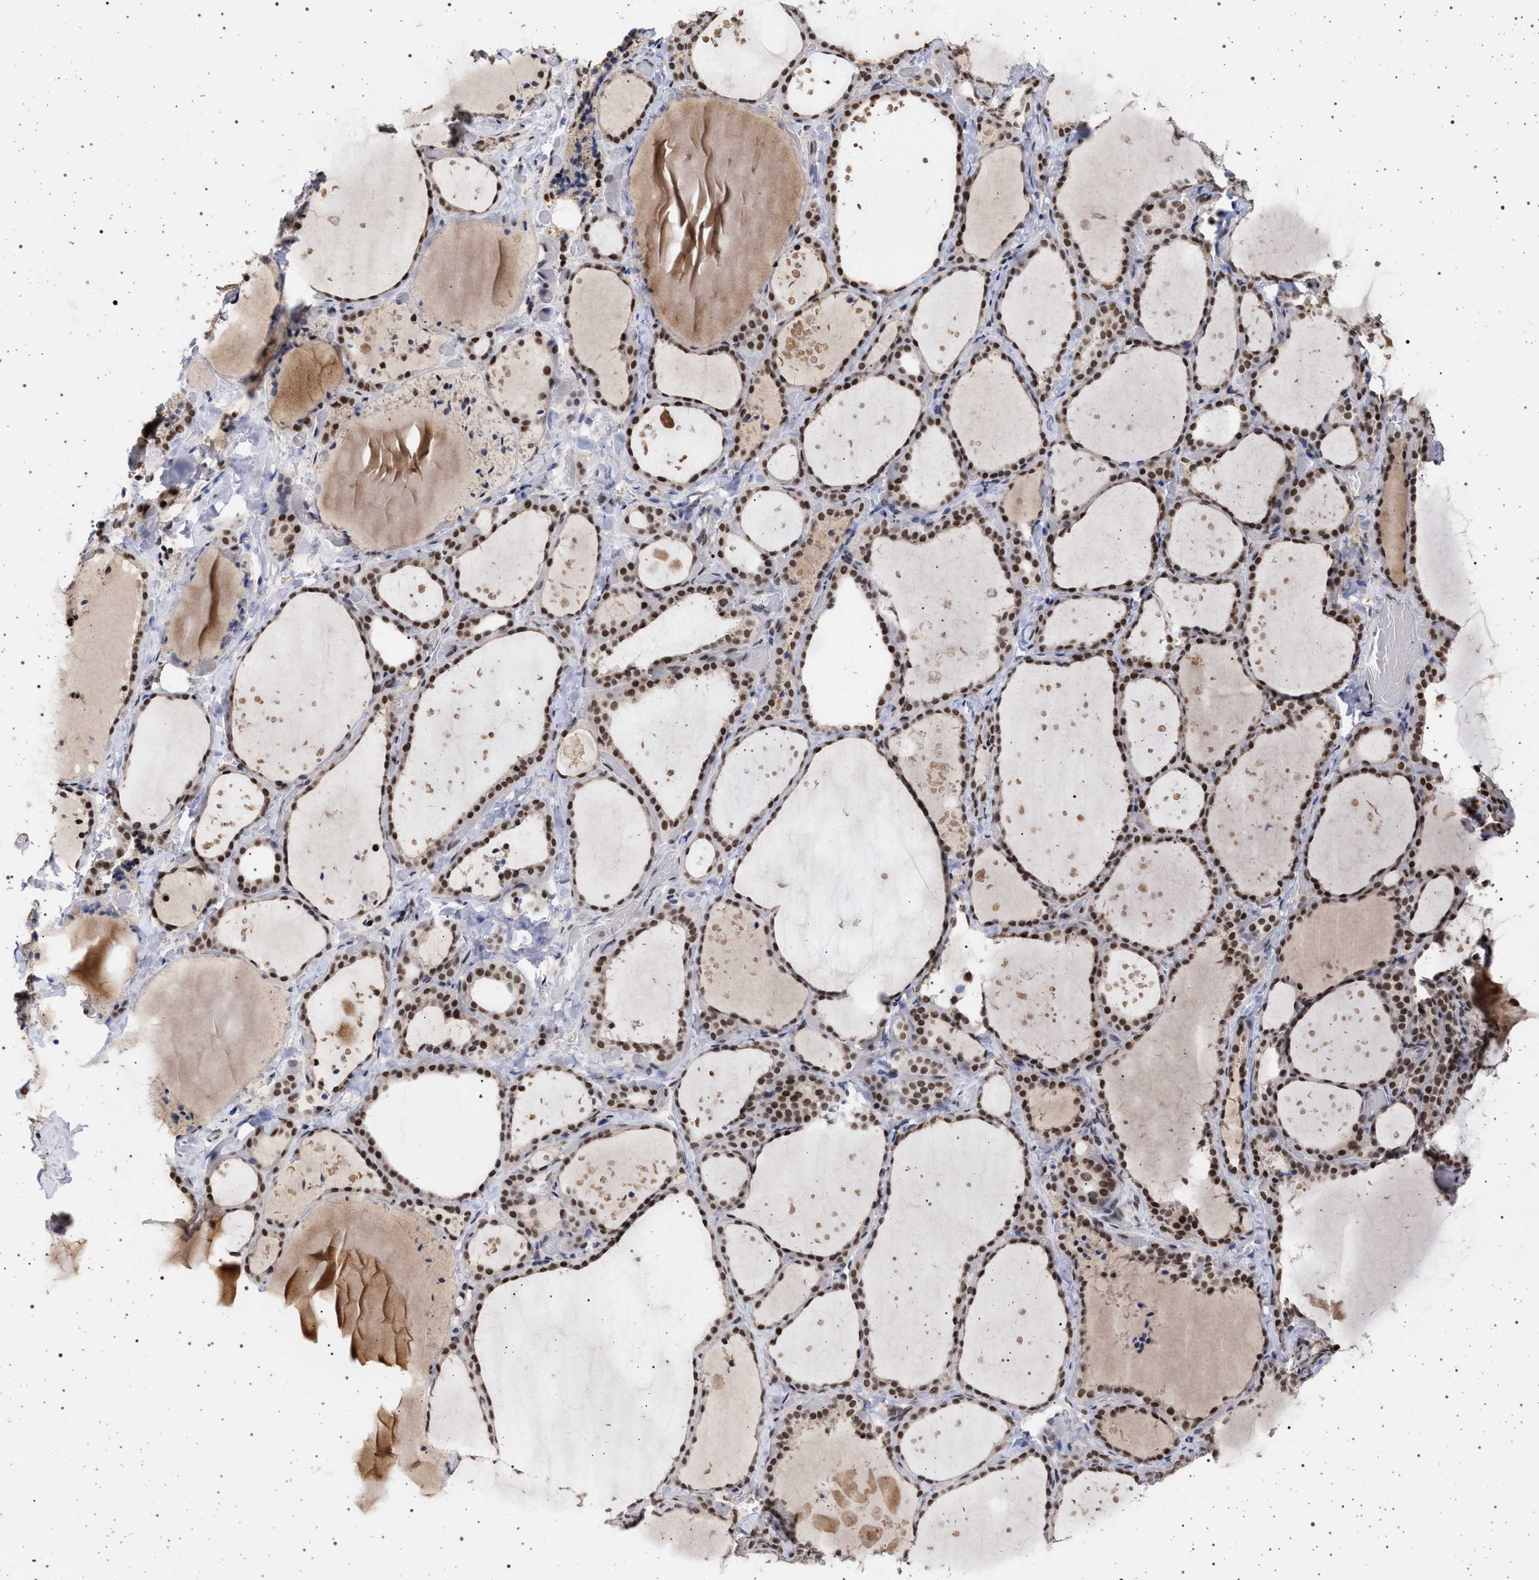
{"staining": {"intensity": "moderate", "quantity": ">75%", "location": "cytoplasmic/membranous,nuclear"}, "tissue": "thyroid gland", "cell_type": "Glandular cells", "image_type": "normal", "snomed": [{"axis": "morphology", "description": "Normal tissue, NOS"}, {"axis": "topography", "description": "Thyroid gland"}], "caption": "Protein positivity by immunohistochemistry exhibits moderate cytoplasmic/membranous,nuclear staining in about >75% of glandular cells in normal thyroid gland. (brown staining indicates protein expression, while blue staining denotes nuclei).", "gene": "PHF12", "patient": {"sex": "female", "age": 44}}